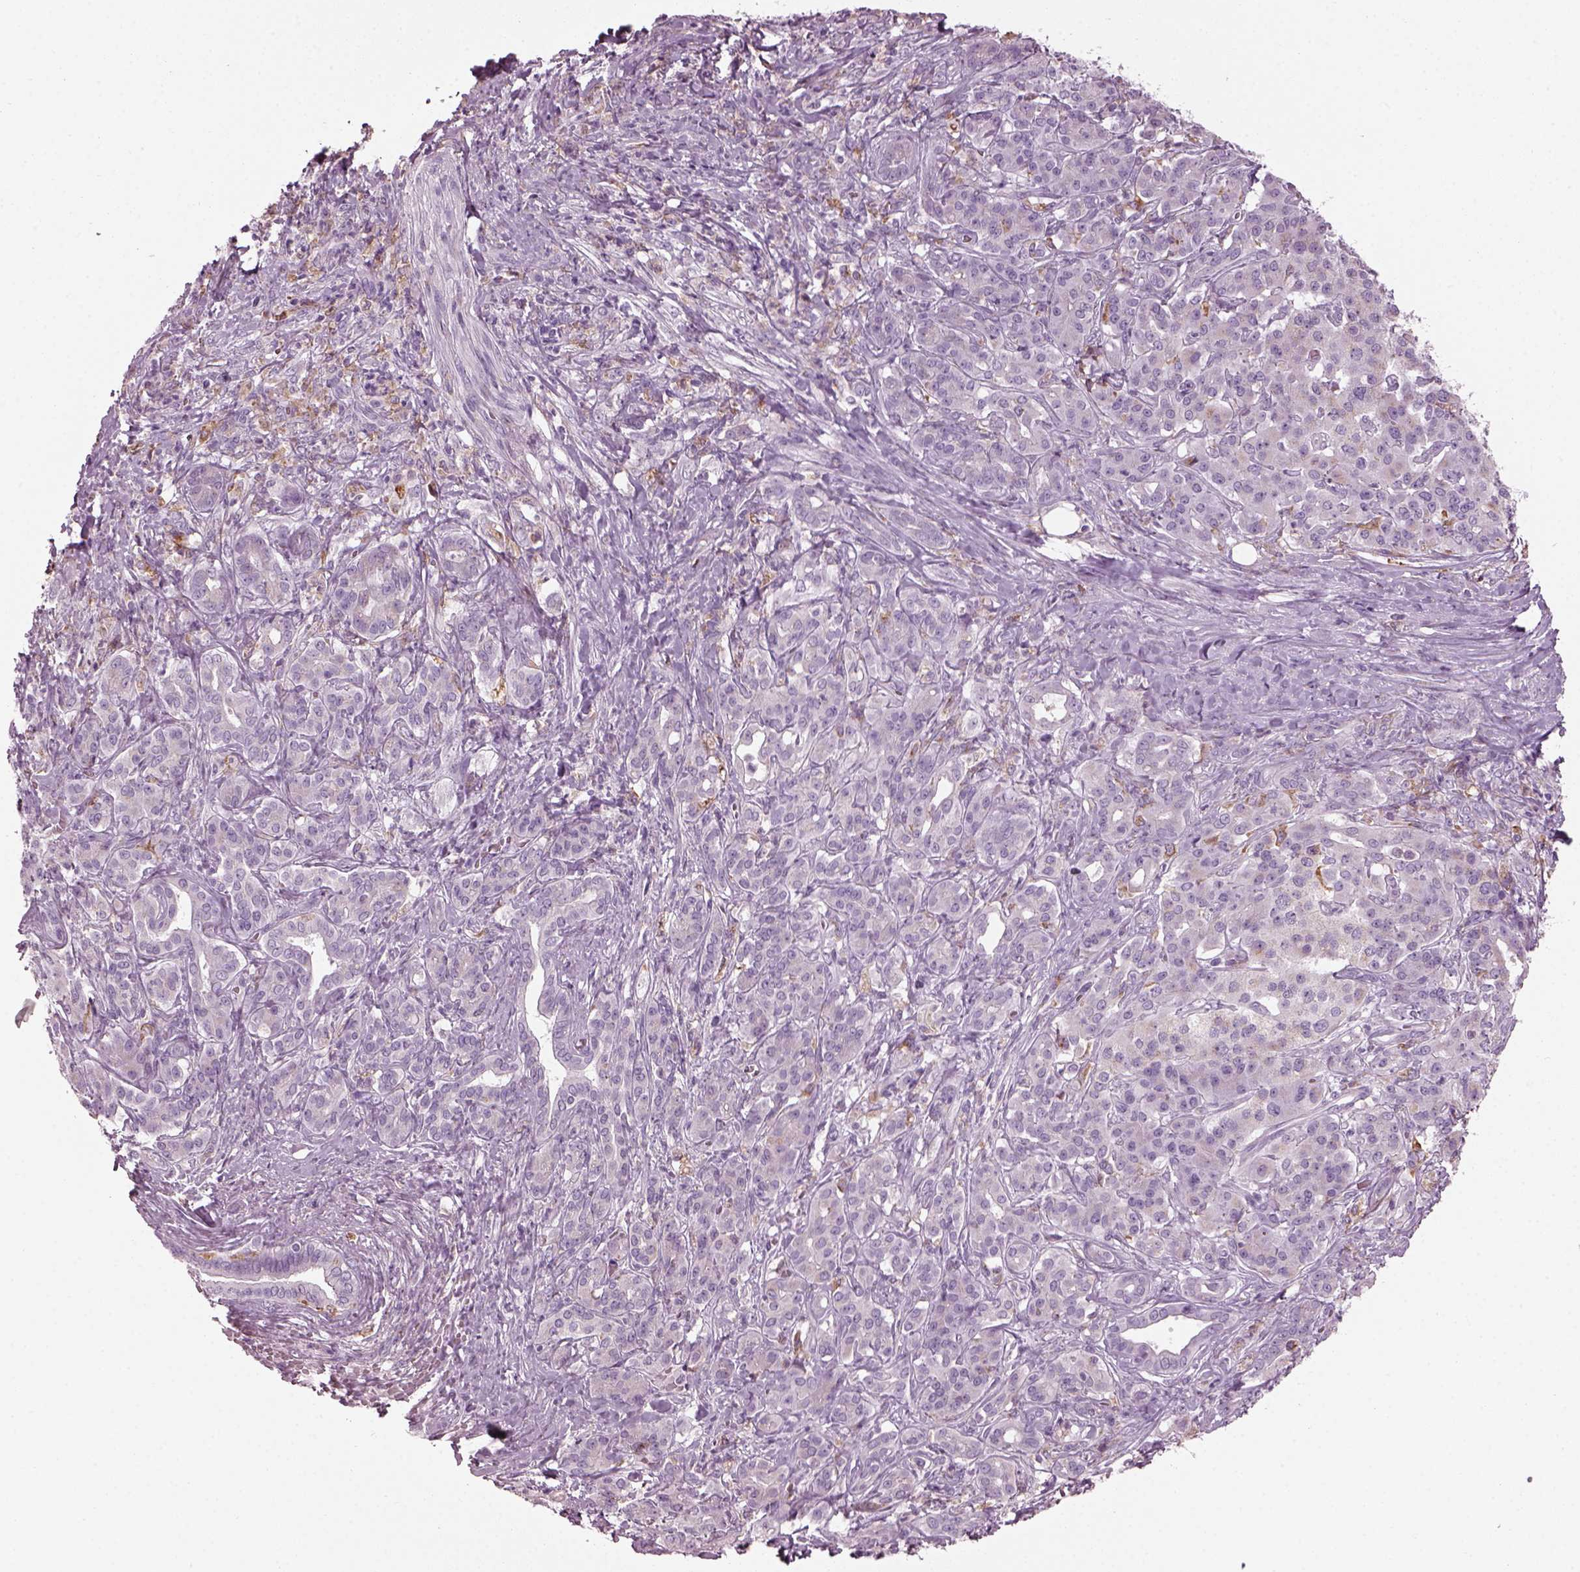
{"staining": {"intensity": "negative", "quantity": "none", "location": "none"}, "tissue": "pancreatic cancer", "cell_type": "Tumor cells", "image_type": "cancer", "snomed": [{"axis": "morphology", "description": "Normal tissue, NOS"}, {"axis": "morphology", "description": "Inflammation, NOS"}, {"axis": "morphology", "description": "Adenocarcinoma, NOS"}, {"axis": "topography", "description": "Pancreas"}], "caption": "The image demonstrates no significant staining in tumor cells of pancreatic cancer.", "gene": "TMEM231", "patient": {"sex": "male", "age": 57}}